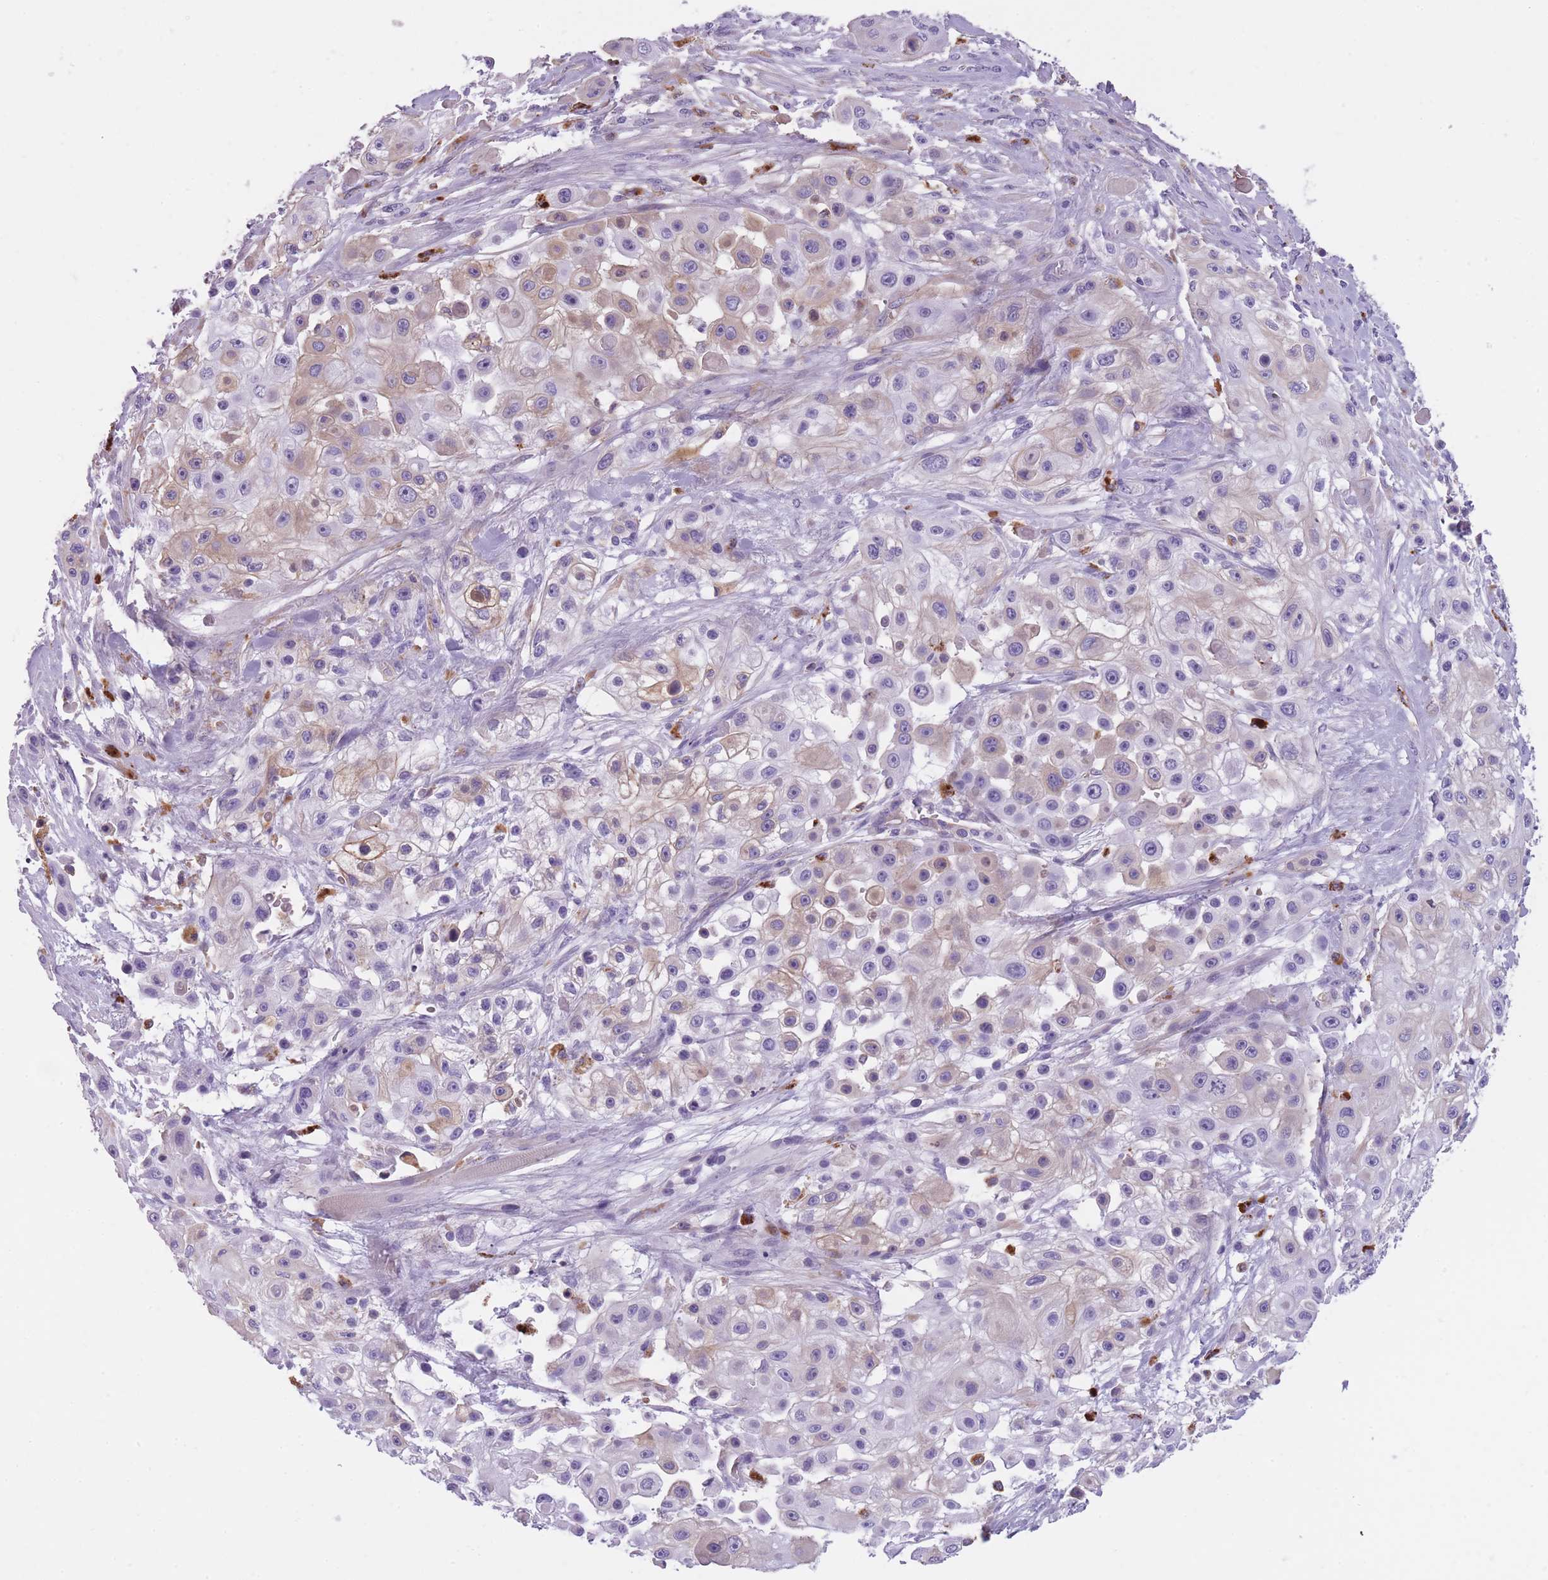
{"staining": {"intensity": "weak", "quantity": "25%-75%", "location": "cytoplasmic/membranous"}, "tissue": "skin cancer", "cell_type": "Tumor cells", "image_type": "cancer", "snomed": [{"axis": "morphology", "description": "Squamous cell carcinoma, NOS"}, {"axis": "topography", "description": "Skin"}], "caption": "Tumor cells show low levels of weak cytoplasmic/membranous expression in approximately 25%-75% of cells in skin squamous cell carcinoma. The staining was performed using DAB (3,3'-diaminobenzidine), with brown indicating positive protein expression. Nuclei are stained blue with hematoxylin.", "gene": "GNAT1", "patient": {"sex": "male", "age": 67}}